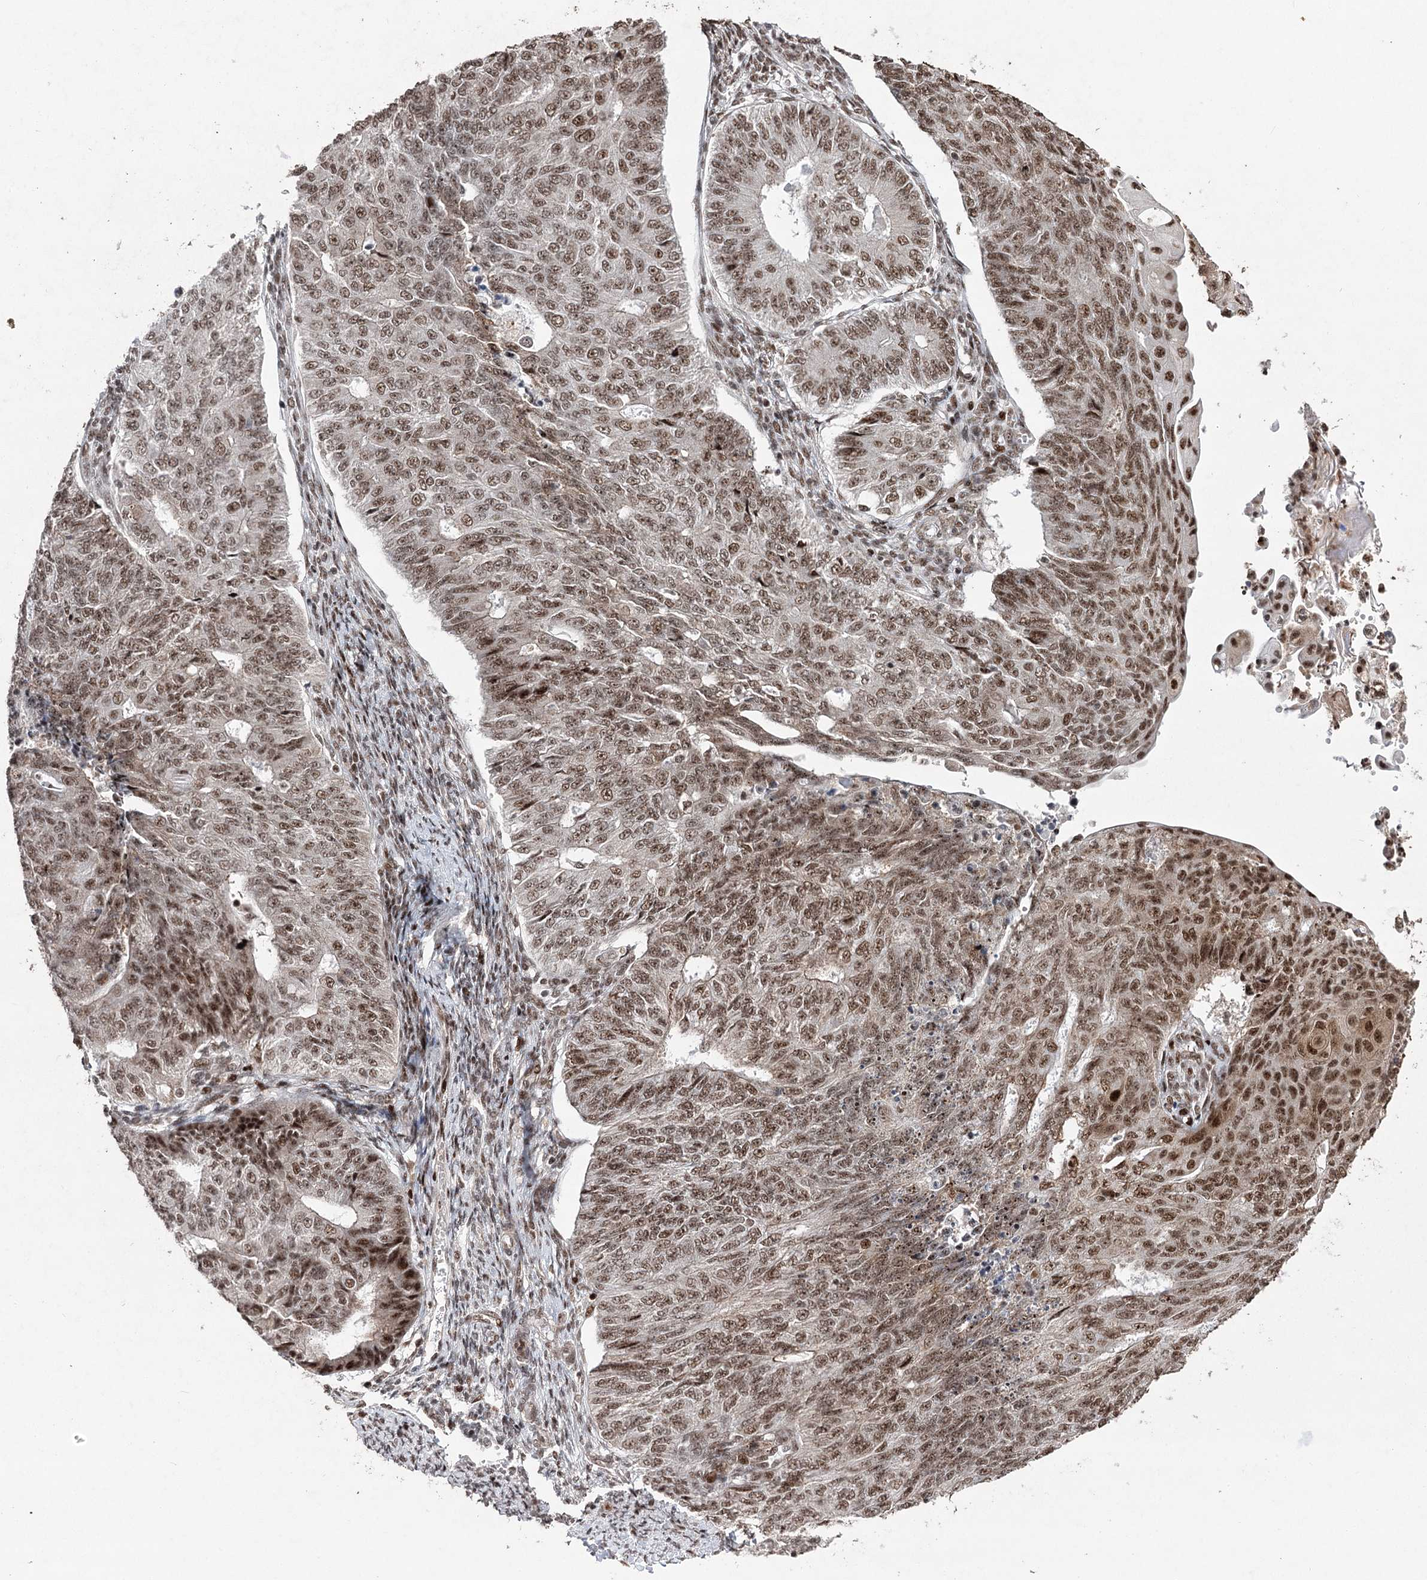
{"staining": {"intensity": "moderate", "quantity": ">75%", "location": "nuclear"}, "tissue": "endometrial cancer", "cell_type": "Tumor cells", "image_type": "cancer", "snomed": [{"axis": "morphology", "description": "Adenocarcinoma, NOS"}, {"axis": "topography", "description": "Endometrium"}], "caption": "The image demonstrates immunohistochemical staining of endometrial cancer (adenocarcinoma). There is moderate nuclear staining is present in about >75% of tumor cells.", "gene": "PDCD4", "patient": {"sex": "female", "age": 32}}